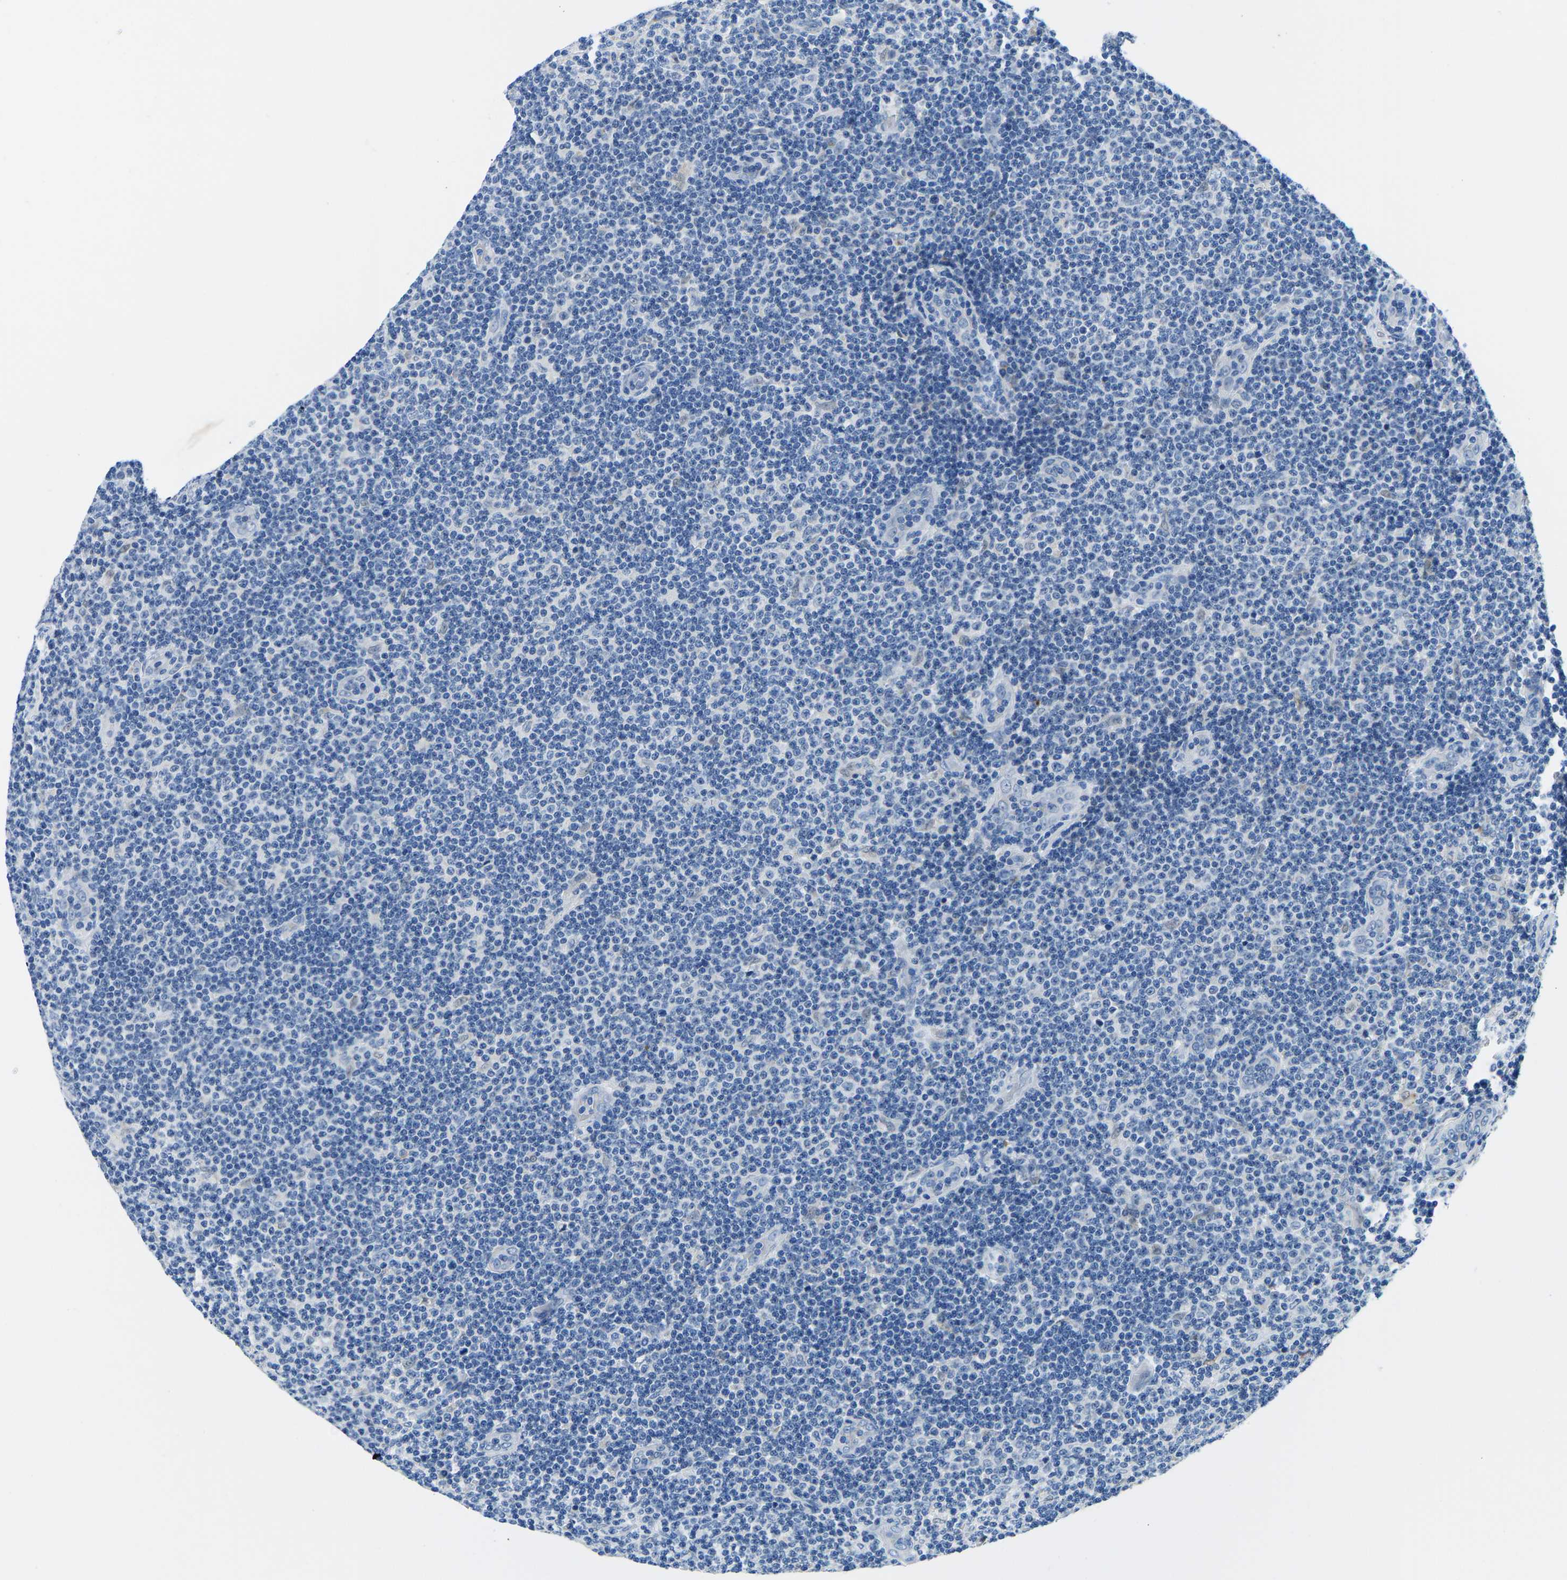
{"staining": {"intensity": "negative", "quantity": "none", "location": "none"}, "tissue": "lymphoma", "cell_type": "Tumor cells", "image_type": "cancer", "snomed": [{"axis": "morphology", "description": "Malignant lymphoma, non-Hodgkin's type, Low grade"}, {"axis": "topography", "description": "Lymph node"}], "caption": "IHC micrograph of neoplastic tissue: human malignant lymphoma, non-Hodgkin's type (low-grade) stained with DAB (3,3'-diaminobenzidine) demonstrates no significant protein staining in tumor cells.", "gene": "TM6SF1", "patient": {"sex": "male", "age": 83}}